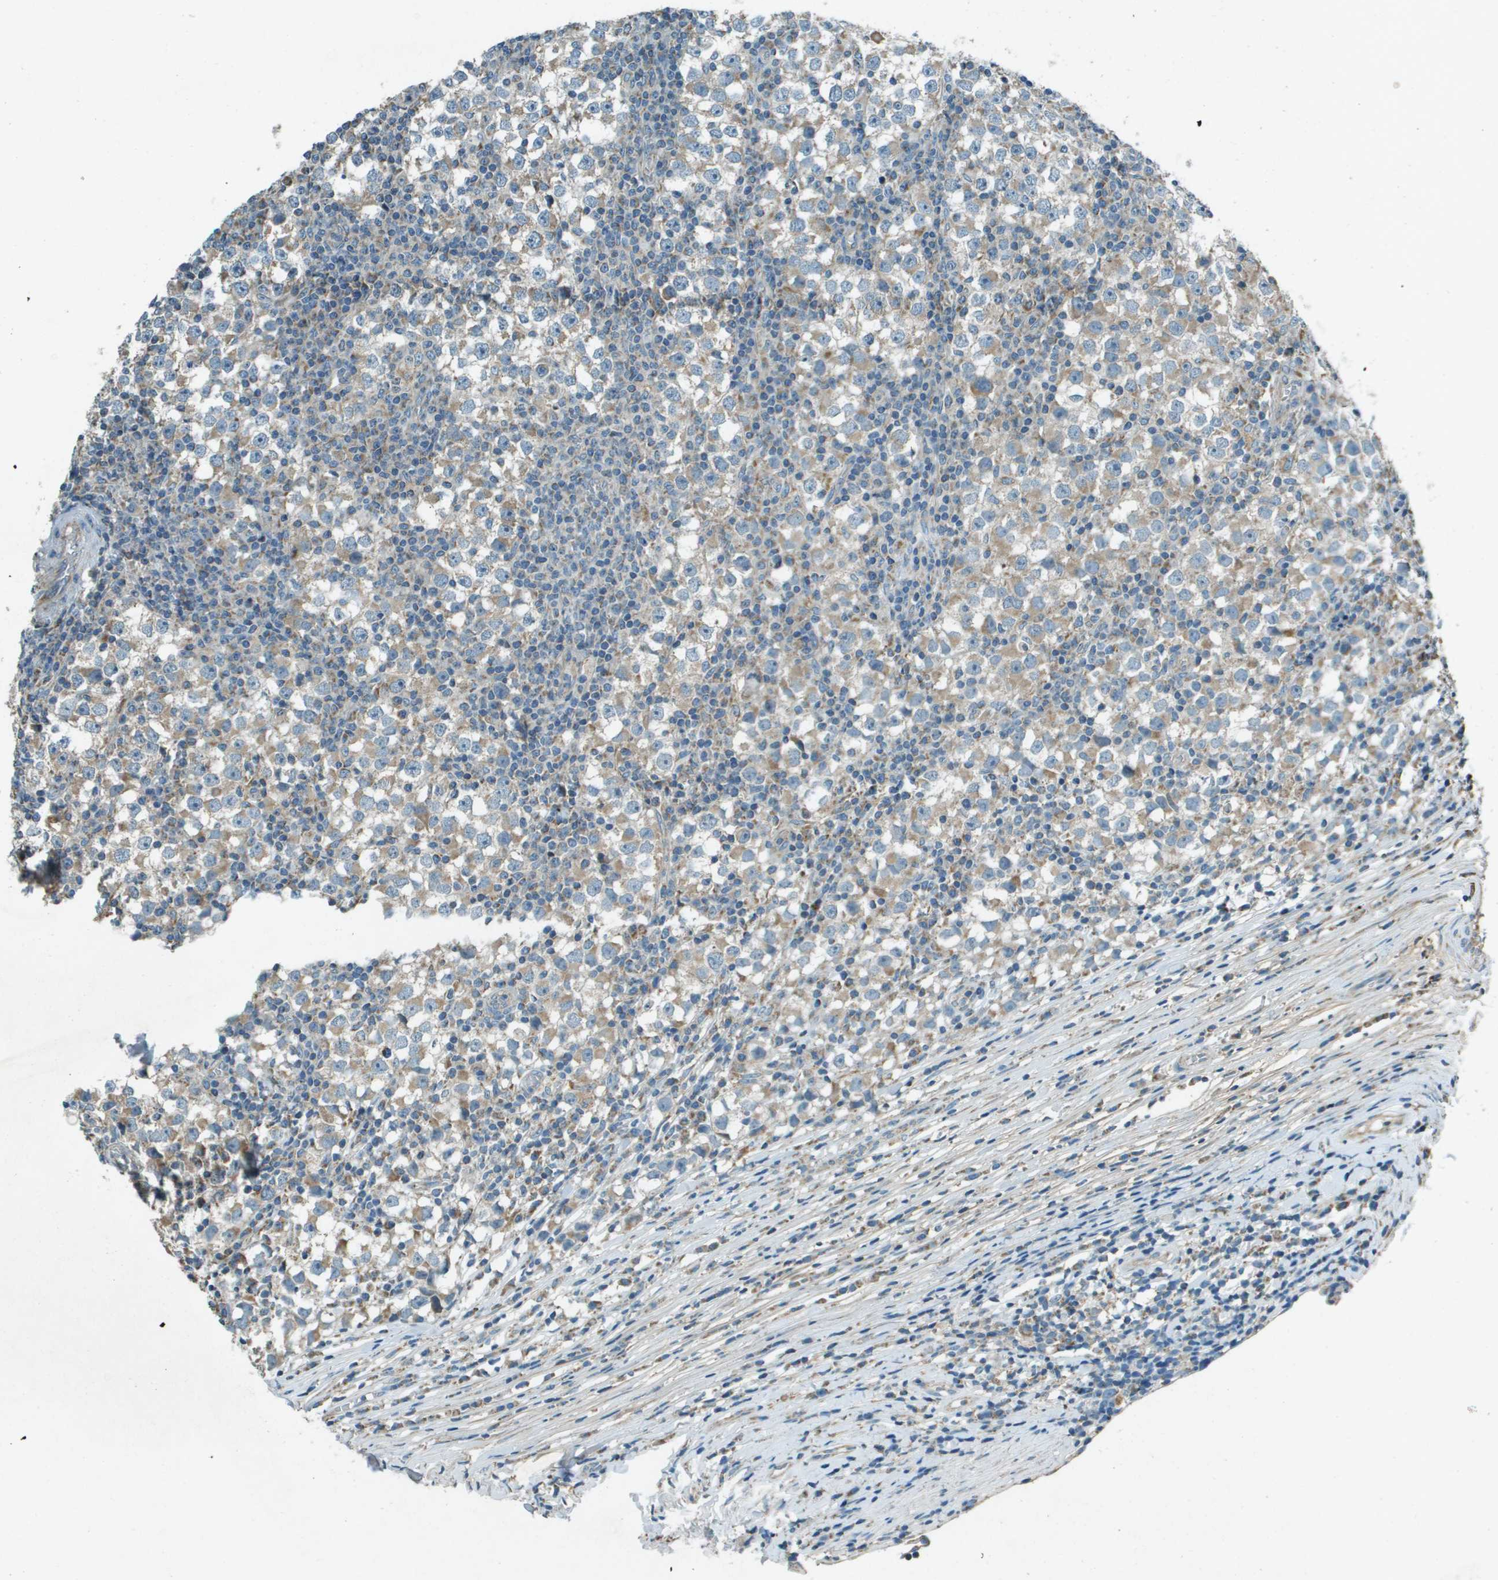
{"staining": {"intensity": "weak", "quantity": ">75%", "location": "cytoplasmic/membranous"}, "tissue": "testis cancer", "cell_type": "Tumor cells", "image_type": "cancer", "snomed": [{"axis": "morphology", "description": "Seminoma, NOS"}, {"axis": "topography", "description": "Testis"}], "caption": "Immunohistochemical staining of testis seminoma reveals weak cytoplasmic/membranous protein expression in about >75% of tumor cells. The staining was performed using DAB to visualize the protein expression in brown, while the nuclei were stained in blue with hematoxylin (Magnification: 20x).", "gene": "MIGA1", "patient": {"sex": "male", "age": 65}}